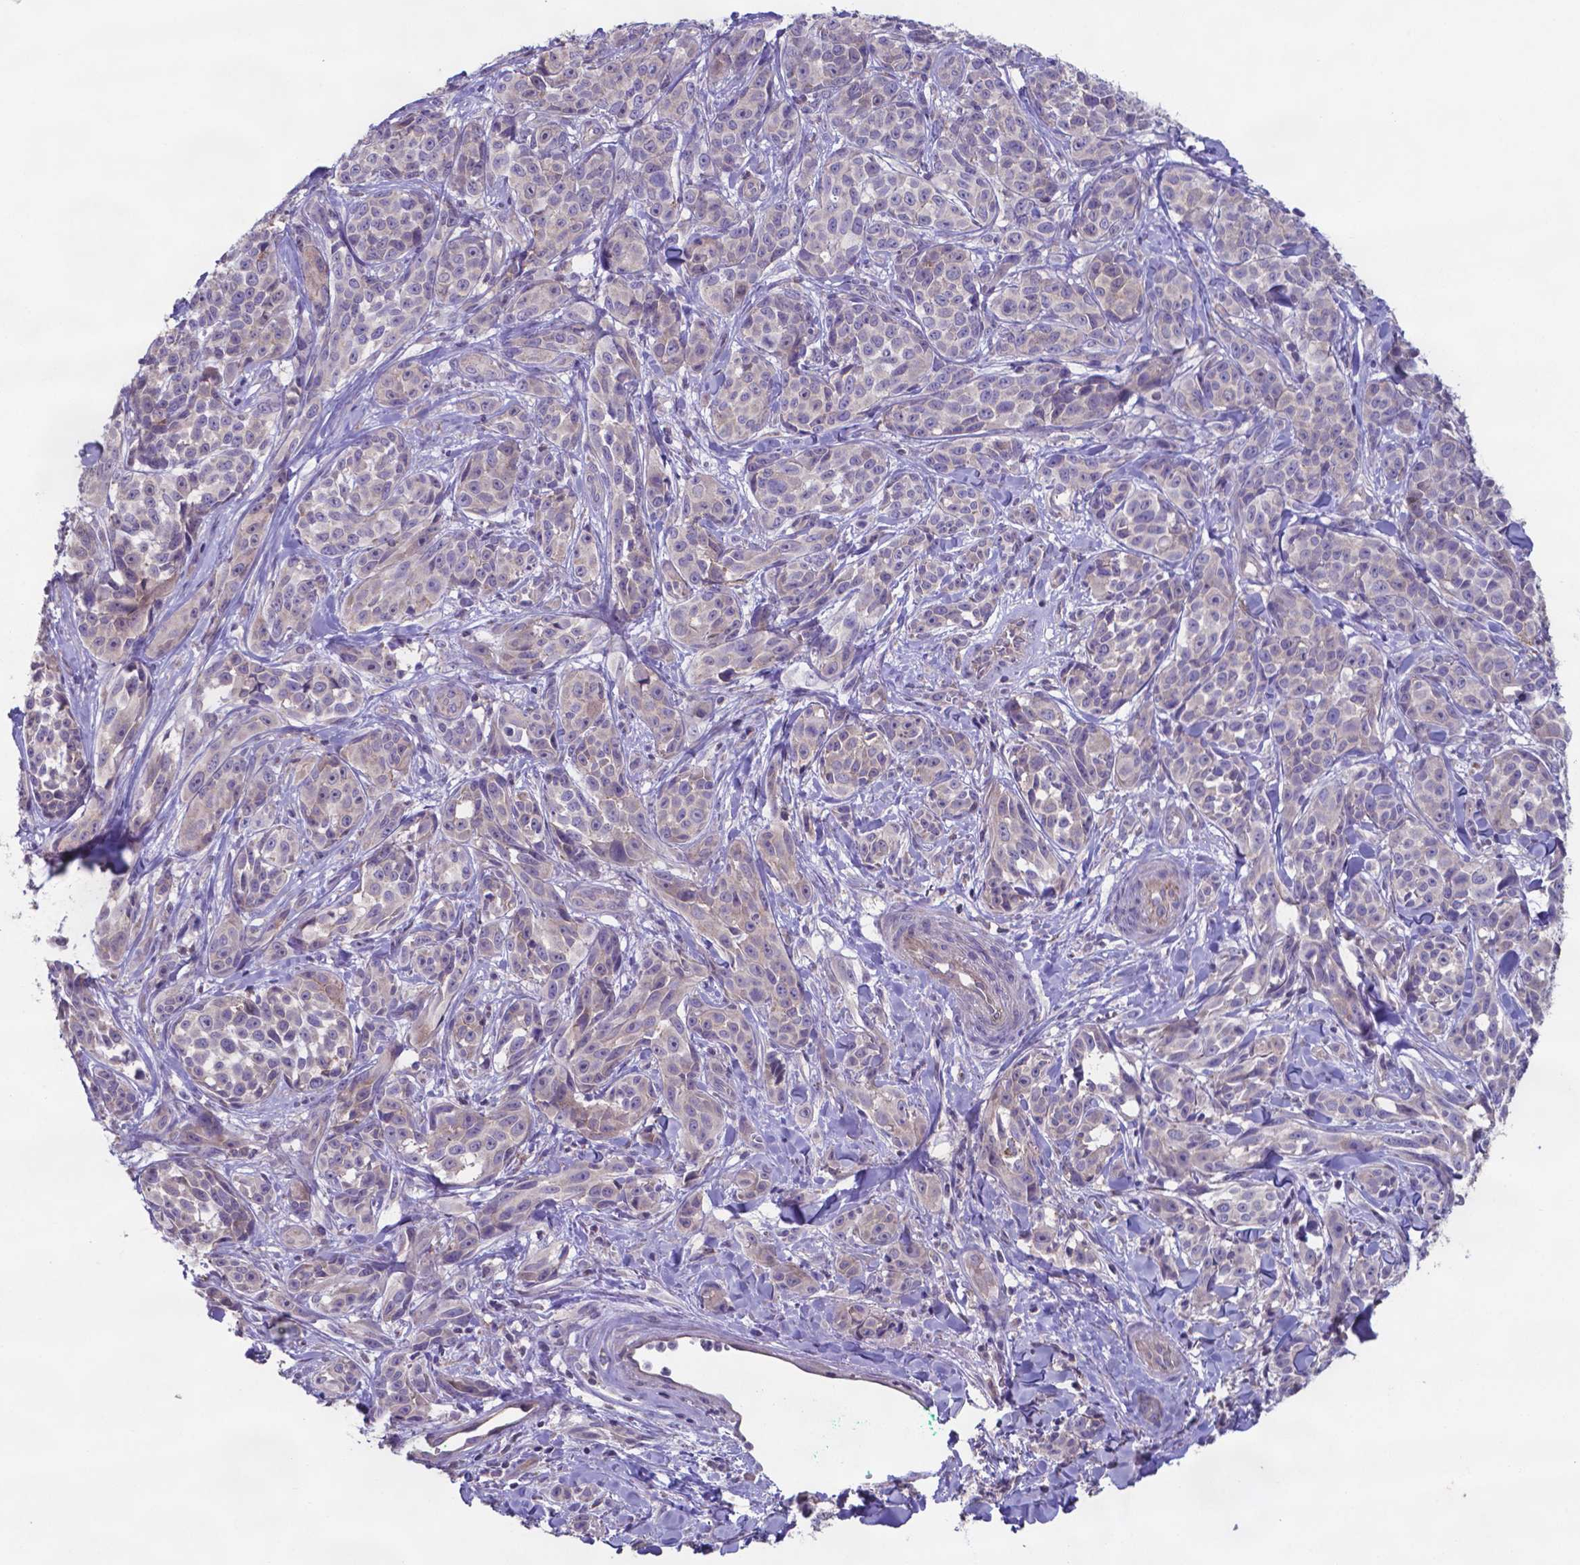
{"staining": {"intensity": "weak", "quantity": ">75%", "location": "cytoplasmic/membranous"}, "tissue": "melanoma", "cell_type": "Tumor cells", "image_type": "cancer", "snomed": [{"axis": "morphology", "description": "Malignant melanoma, NOS"}, {"axis": "topography", "description": "Skin"}], "caption": "Malignant melanoma stained for a protein displays weak cytoplasmic/membranous positivity in tumor cells. Immunohistochemistry (ihc) stains the protein in brown and the nuclei are stained blue.", "gene": "TYRO3", "patient": {"sex": "female", "age": 88}}